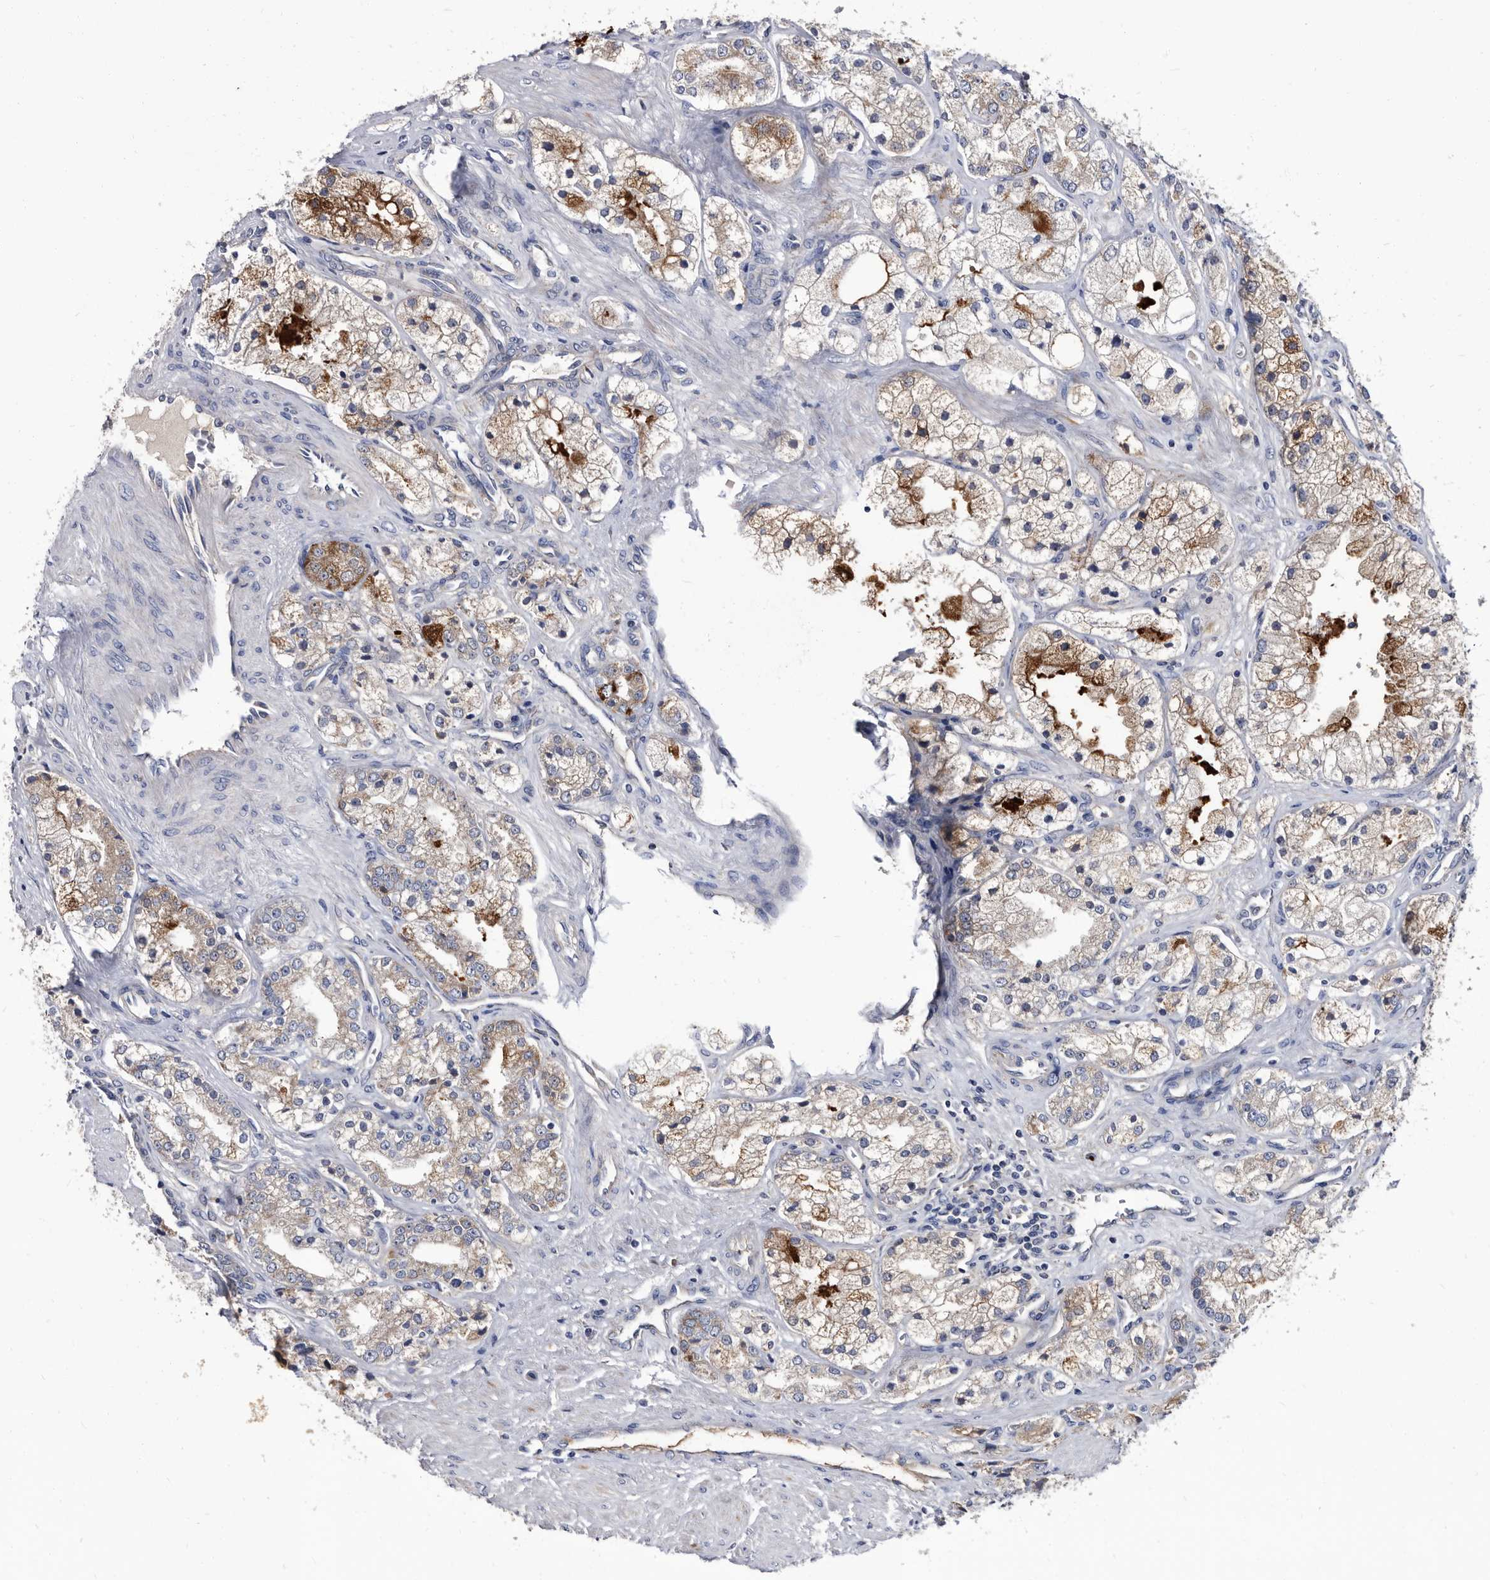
{"staining": {"intensity": "moderate", "quantity": "25%-75%", "location": "cytoplasmic/membranous"}, "tissue": "prostate cancer", "cell_type": "Tumor cells", "image_type": "cancer", "snomed": [{"axis": "morphology", "description": "Adenocarcinoma, High grade"}, {"axis": "topography", "description": "Prostate"}], "caption": "IHC micrograph of prostate cancer stained for a protein (brown), which shows medium levels of moderate cytoplasmic/membranous expression in about 25%-75% of tumor cells.", "gene": "DTNBP1", "patient": {"sex": "male", "age": 50}}